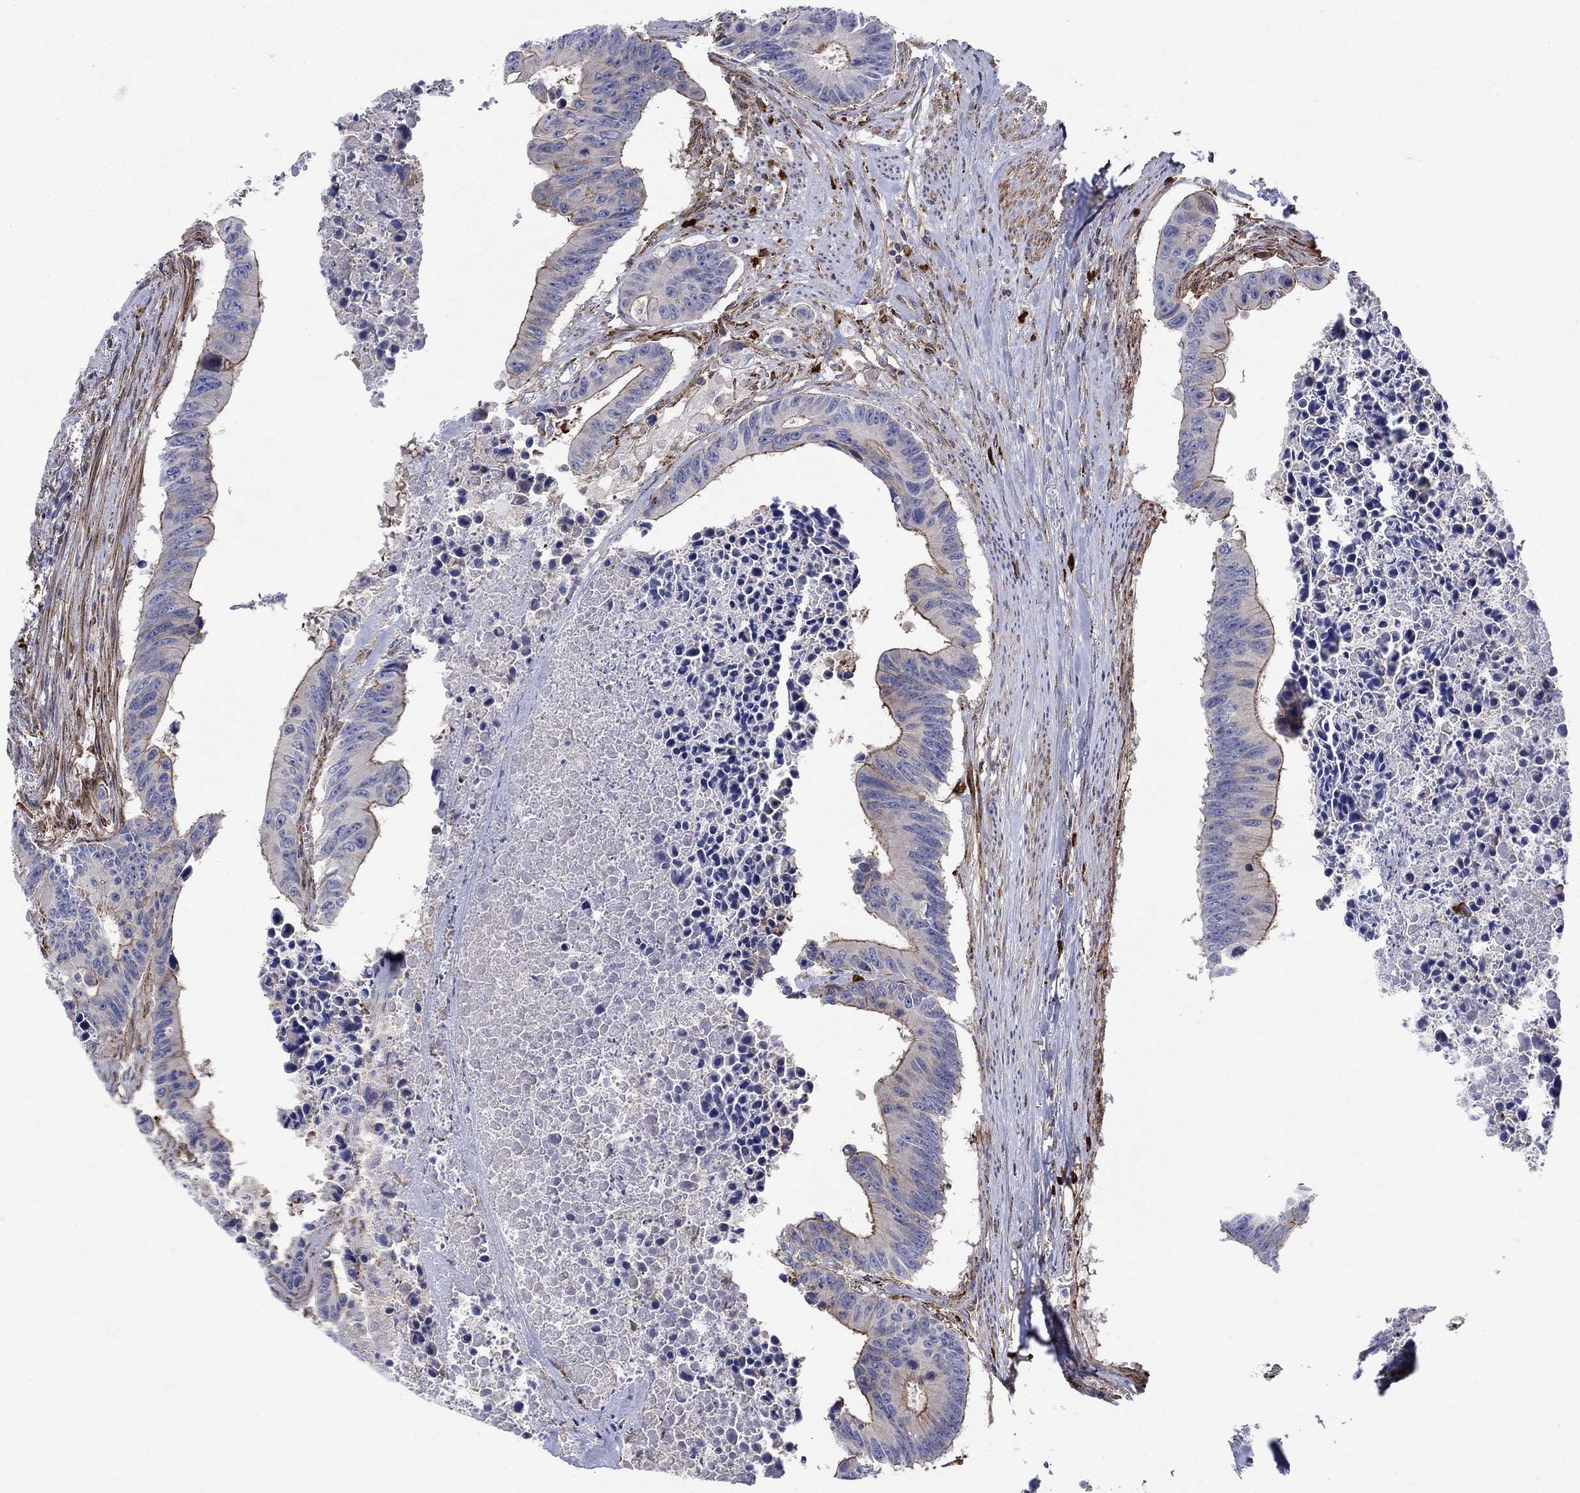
{"staining": {"intensity": "moderate", "quantity": "<25%", "location": "cytoplasmic/membranous"}, "tissue": "colorectal cancer", "cell_type": "Tumor cells", "image_type": "cancer", "snomed": [{"axis": "morphology", "description": "Adenocarcinoma, NOS"}, {"axis": "topography", "description": "Colon"}], "caption": "Moderate cytoplasmic/membranous protein staining is seen in approximately <25% of tumor cells in adenocarcinoma (colorectal).", "gene": "PAG1", "patient": {"sex": "female", "age": 87}}